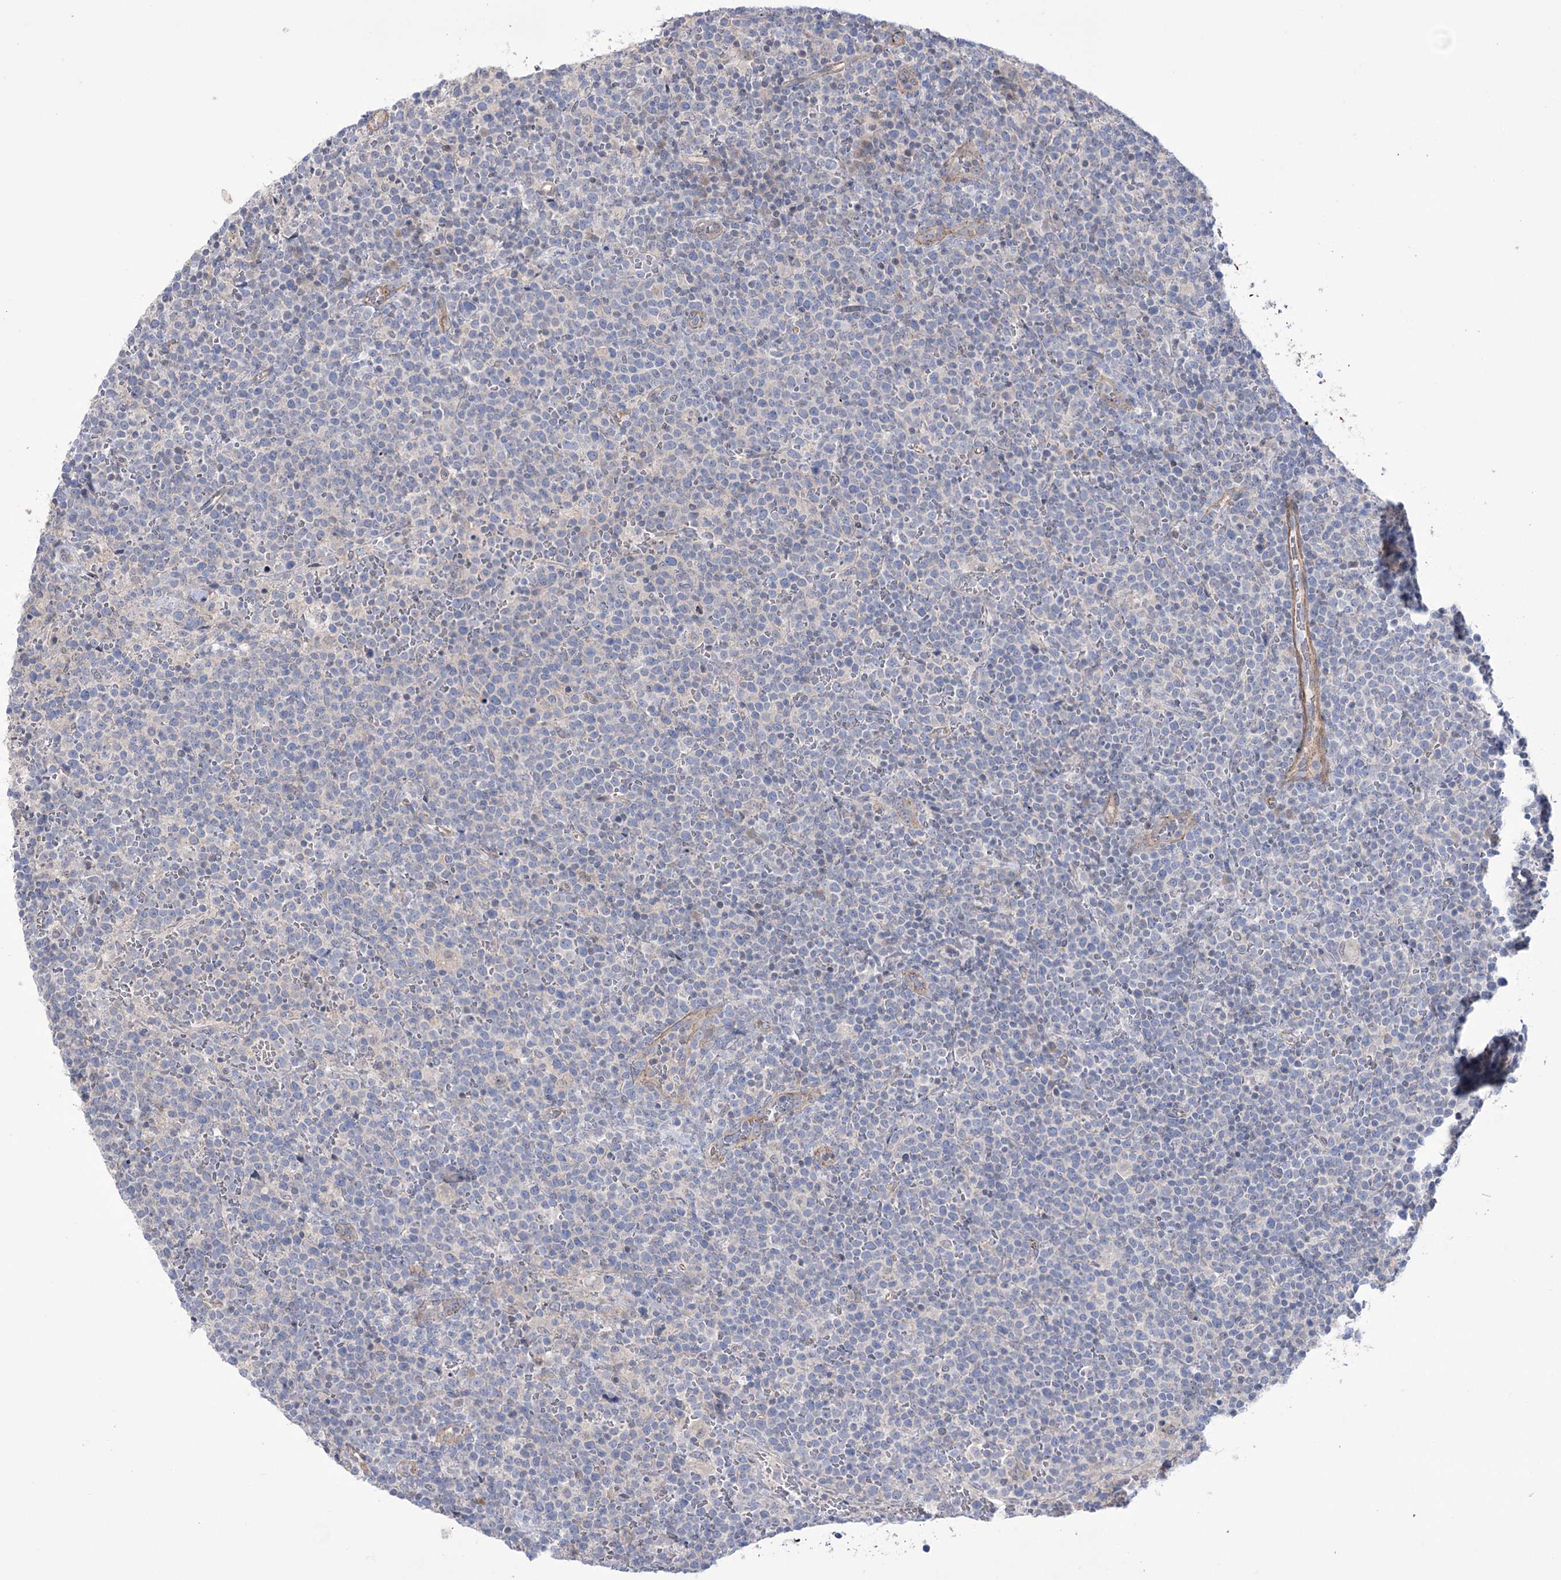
{"staining": {"intensity": "negative", "quantity": "none", "location": "none"}, "tissue": "lymphoma", "cell_type": "Tumor cells", "image_type": "cancer", "snomed": [{"axis": "morphology", "description": "Malignant lymphoma, non-Hodgkin's type, High grade"}, {"axis": "topography", "description": "Lymph node"}], "caption": "An IHC photomicrograph of high-grade malignant lymphoma, non-Hodgkin's type is shown. There is no staining in tumor cells of high-grade malignant lymphoma, non-Hodgkin's type.", "gene": "TRIM71", "patient": {"sex": "male", "age": 61}}